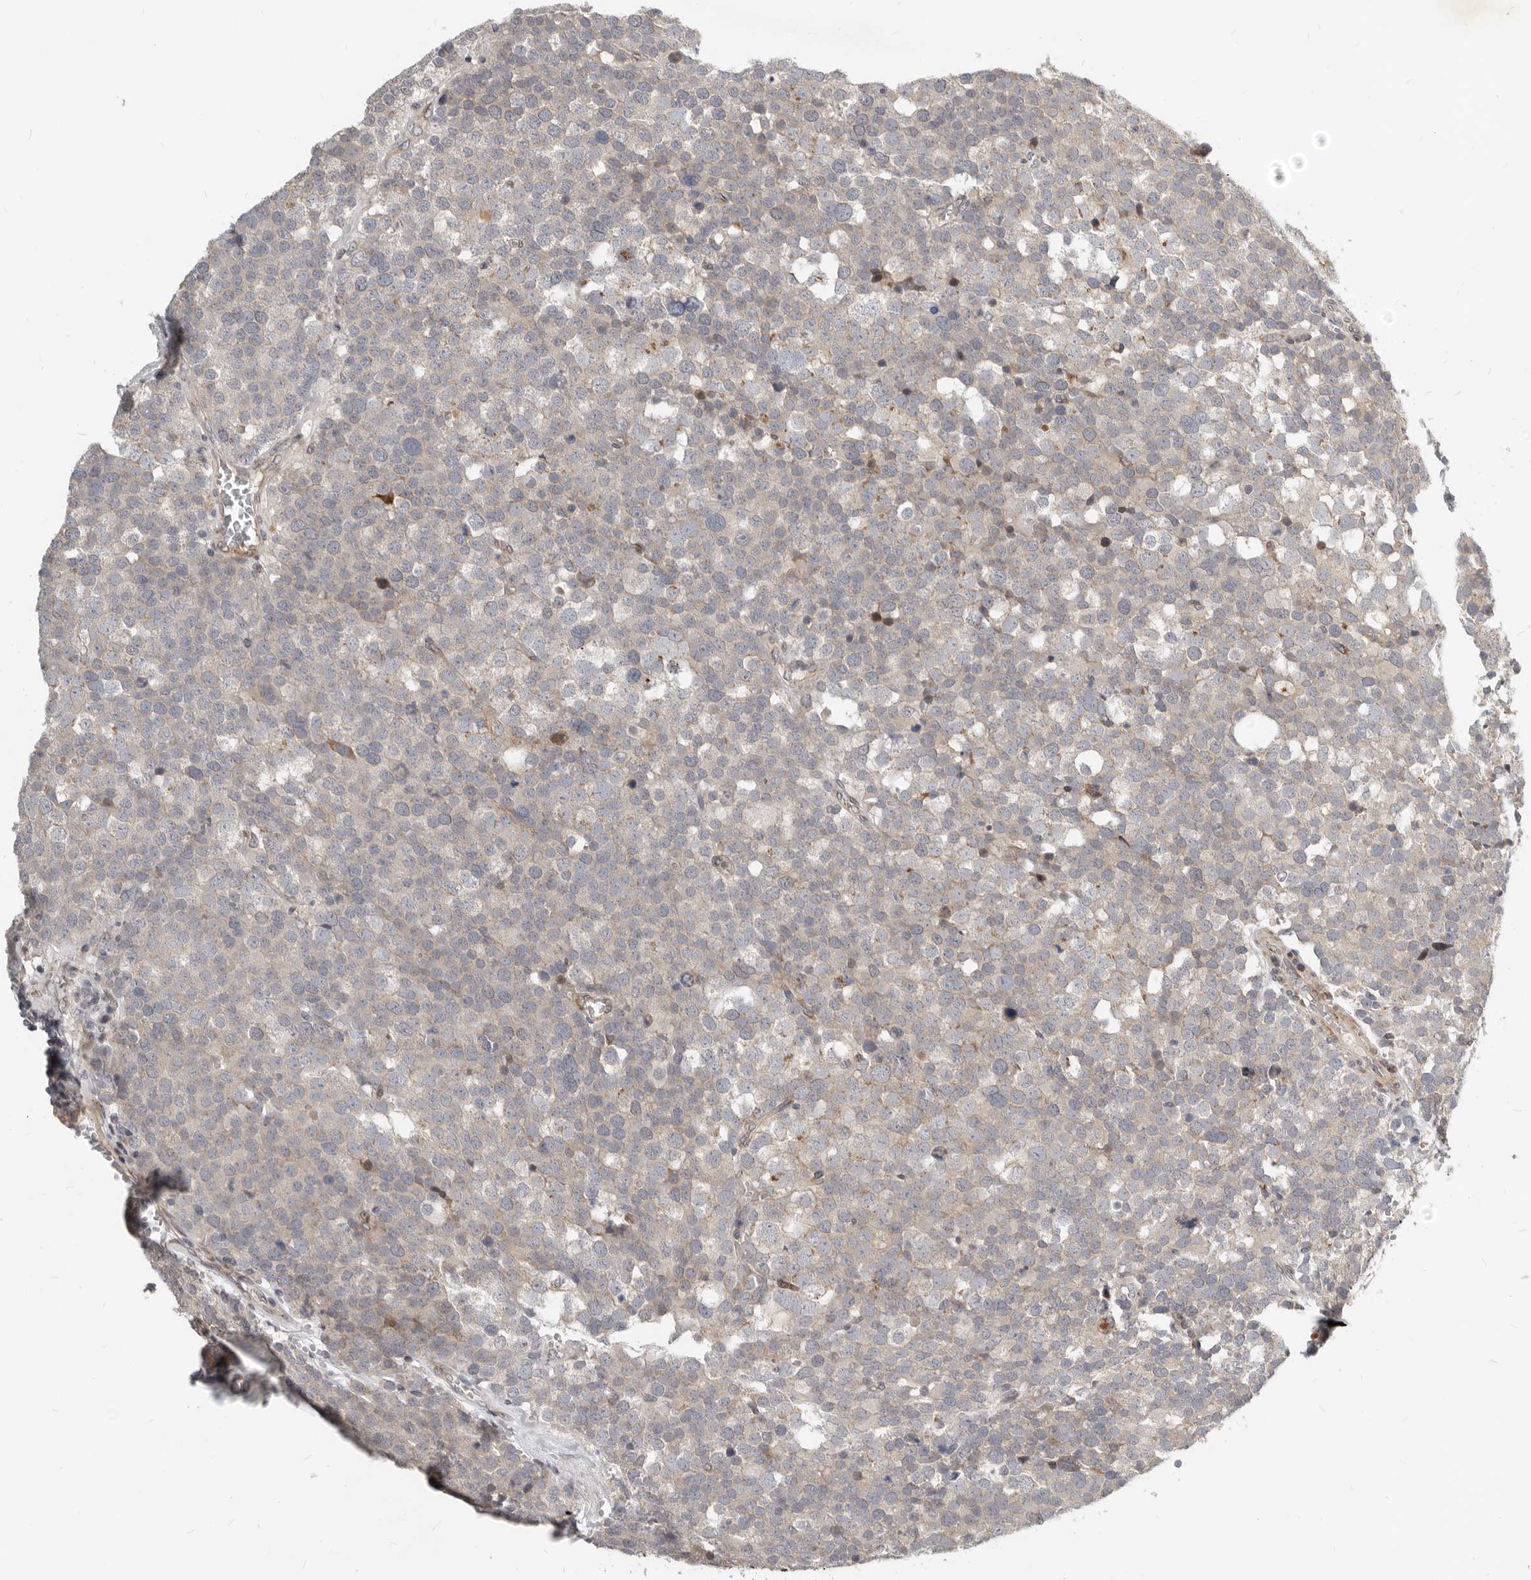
{"staining": {"intensity": "negative", "quantity": "none", "location": "none"}, "tissue": "testis cancer", "cell_type": "Tumor cells", "image_type": "cancer", "snomed": [{"axis": "morphology", "description": "Seminoma, NOS"}, {"axis": "topography", "description": "Testis"}], "caption": "Testis cancer was stained to show a protein in brown. There is no significant expression in tumor cells. The staining is performed using DAB brown chromogen with nuclei counter-stained in using hematoxylin.", "gene": "NPY4R", "patient": {"sex": "male", "age": 71}}